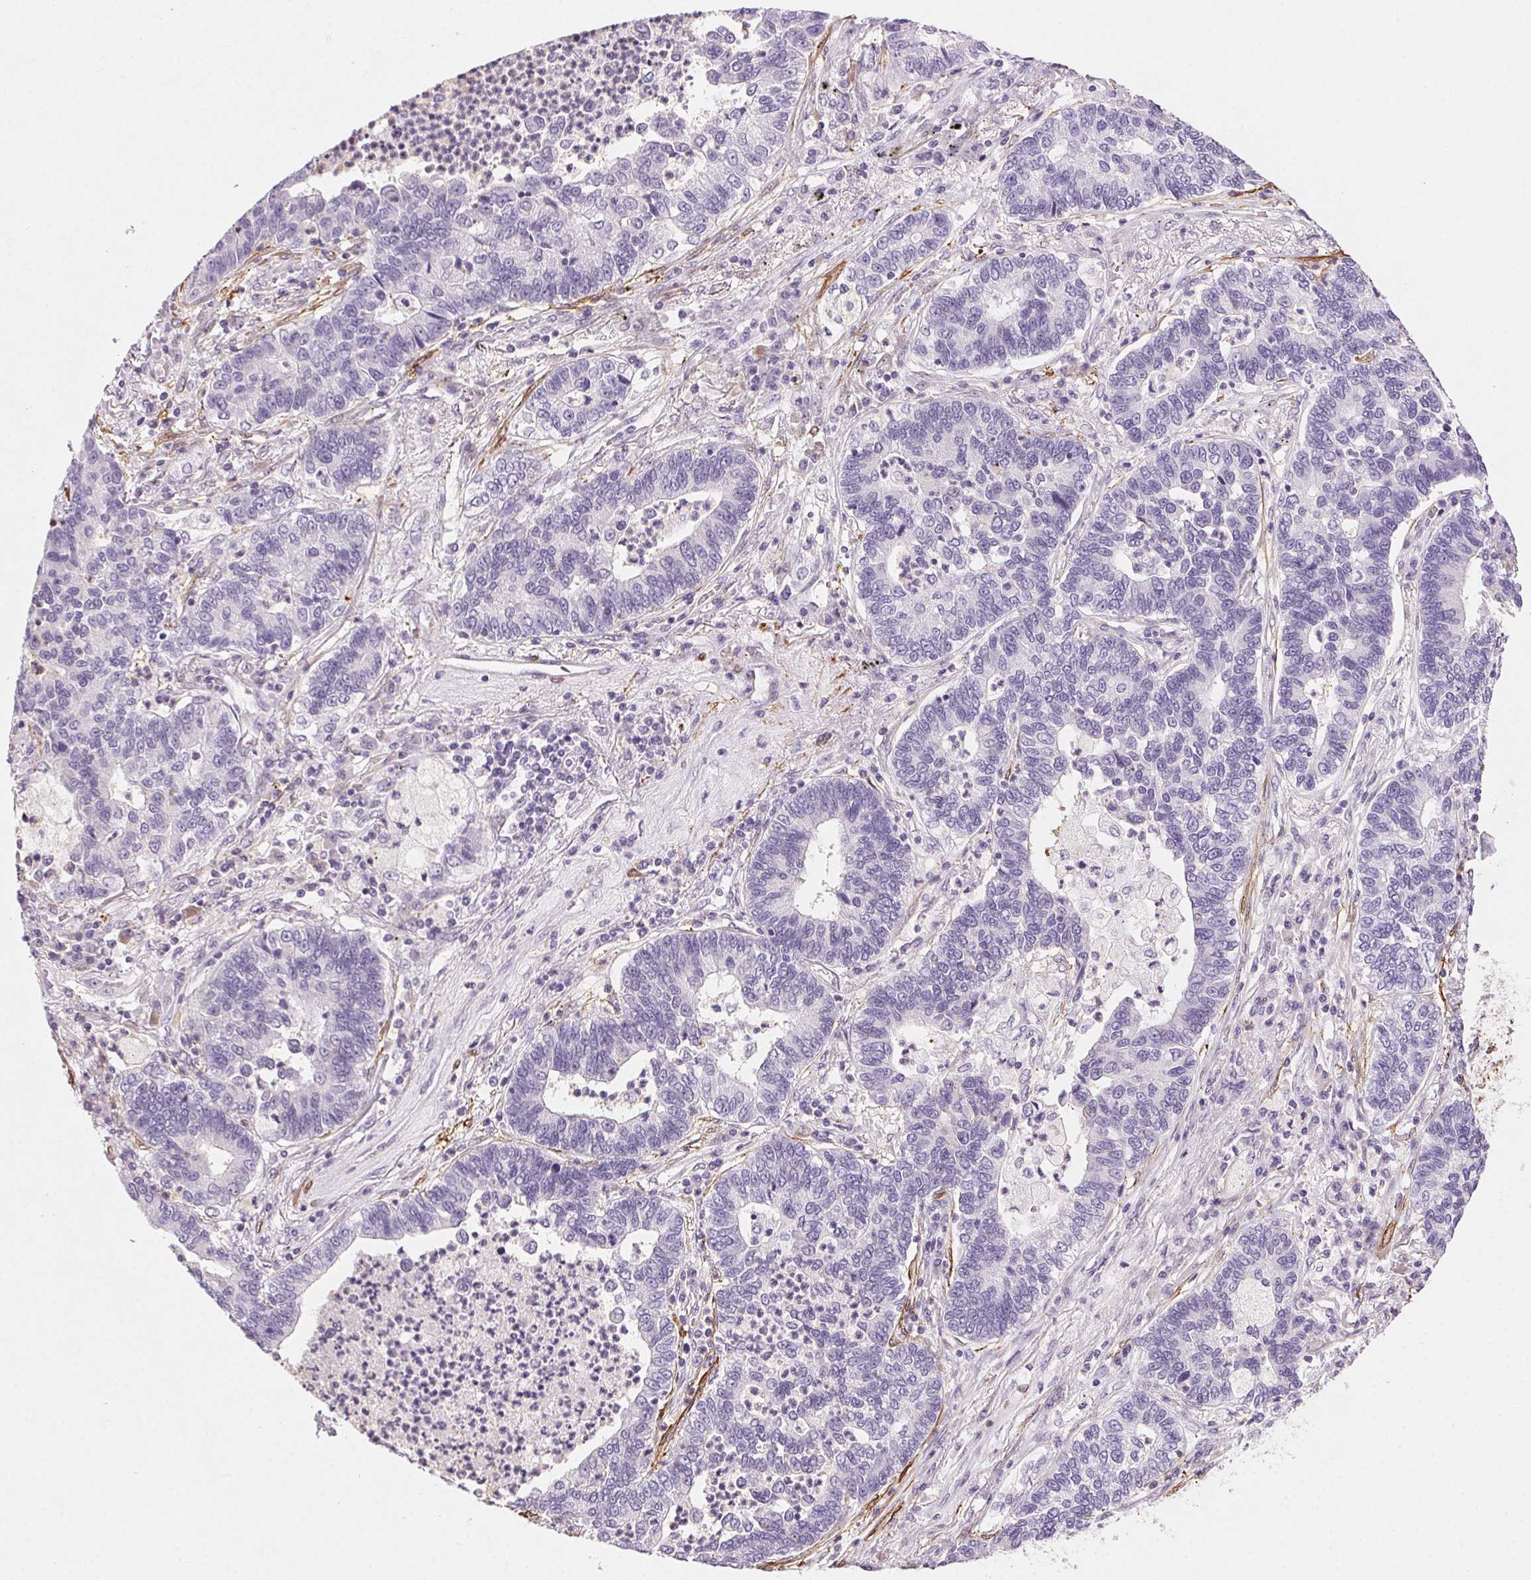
{"staining": {"intensity": "negative", "quantity": "none", "location": "none"}, "tissue": "lung cancer", "cell_type": "Tumor cells", "image_type": "cancer", "snomed": [{"axis": "morphology", "description": "Adenocarcinoma, NOS"}, {"axis": "topography", "description": "Lung"}], "caption": "There is no significant staining in tumor cells of adenocarcinoma (lung).", "gene": "GPX8", "patient": {"sex": "female", "age": 57}}